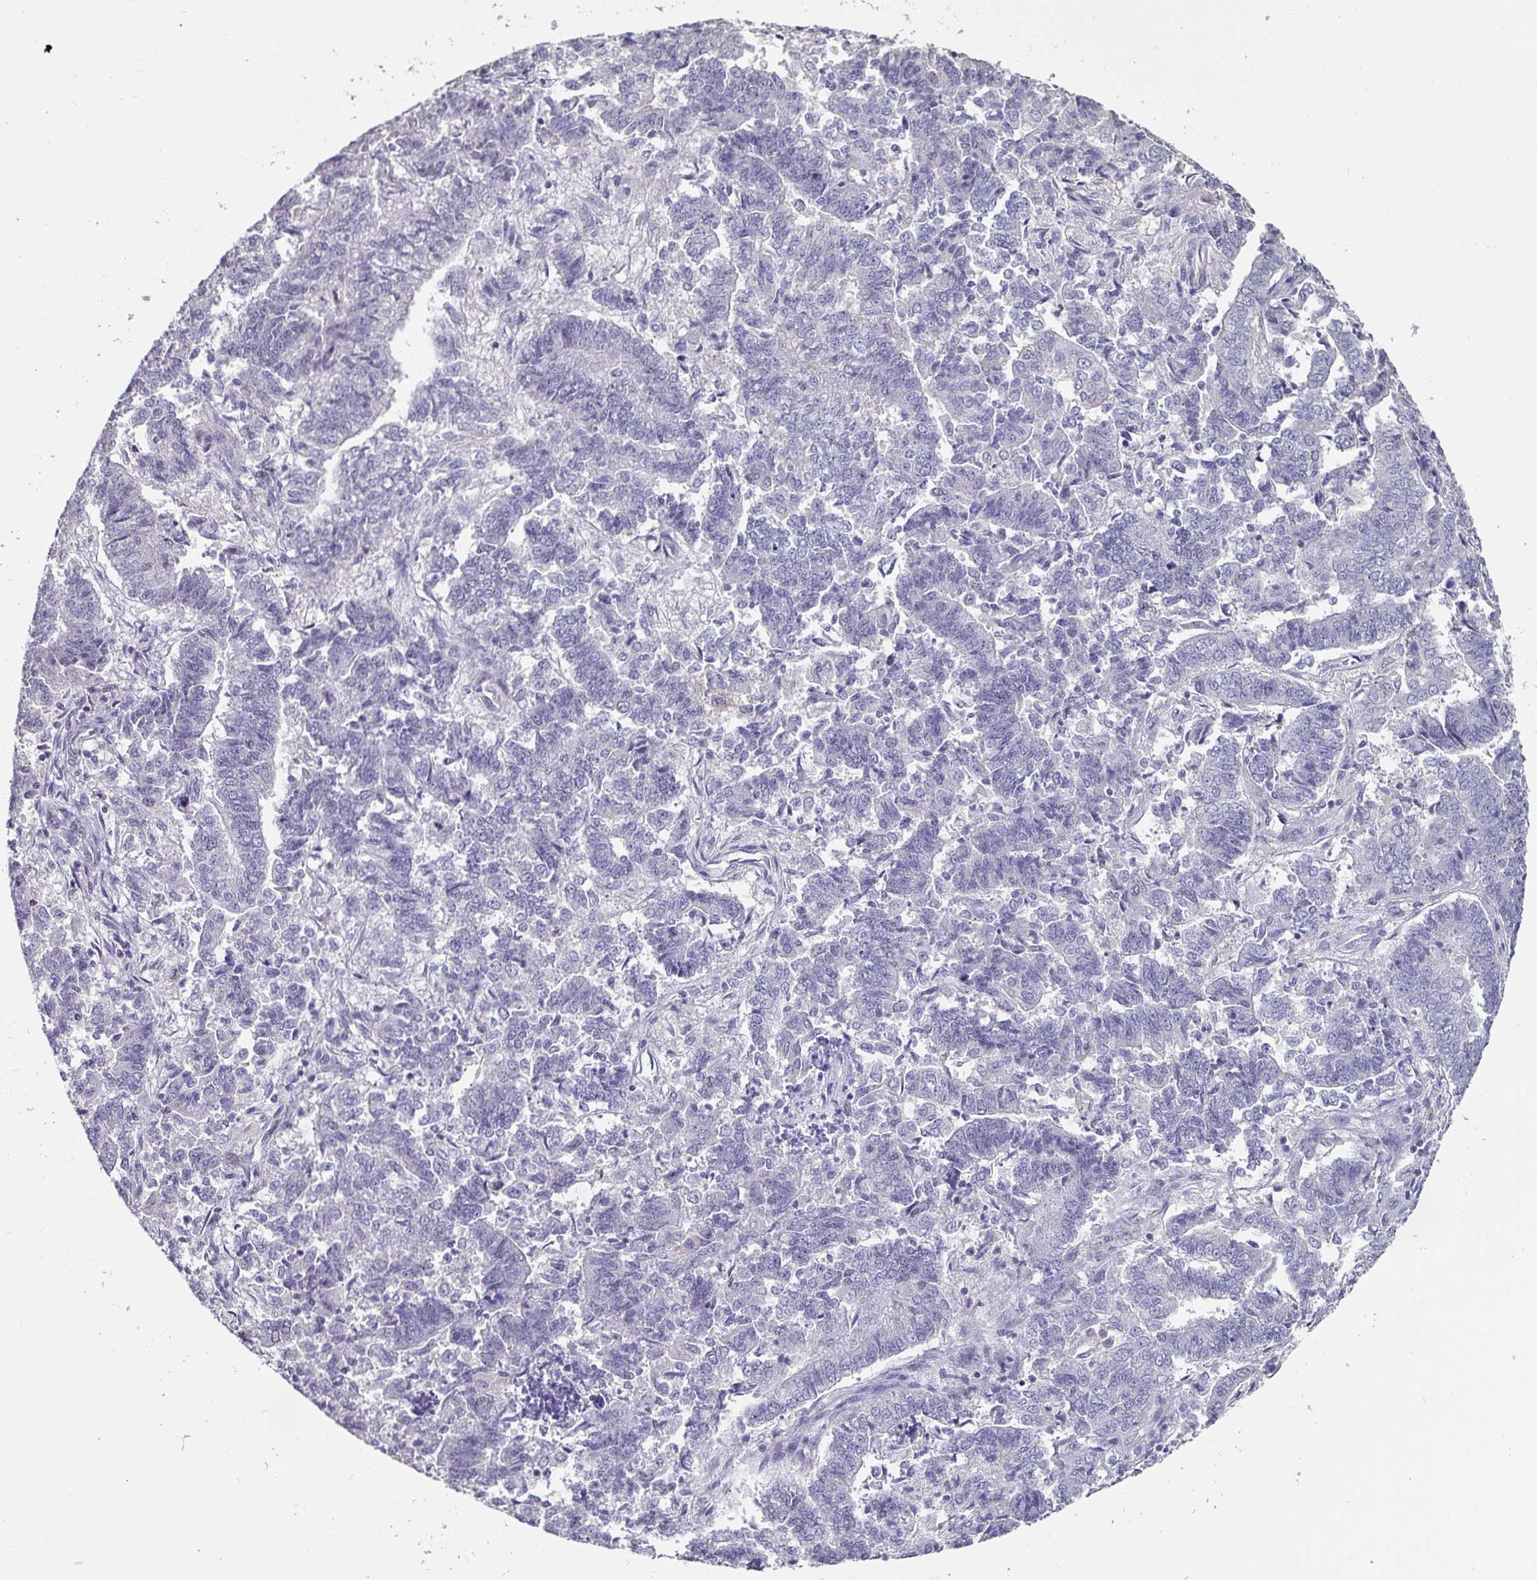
{"staining": {"intensity": "negative", "quantity": "none", "location": "none"}, "tissue": "endometrial cancer", "cell_type": "Tumor cells", "image_type": "cancer", "snomed": [{"axis": "morphology", "description": "Adenocarcinoma, NOS"}, {"axis": "topography", "description": "Endometrium"}], "caption": "An image of endometrial cancer stained for a protein demonstrates no brown staining in tumor cells. (DAB (3,3'-diaminobenzidine) IHC with hematoxylin counter stain).", "gene": "ANLN", "patient": {"sex": "female", "age": 72}}